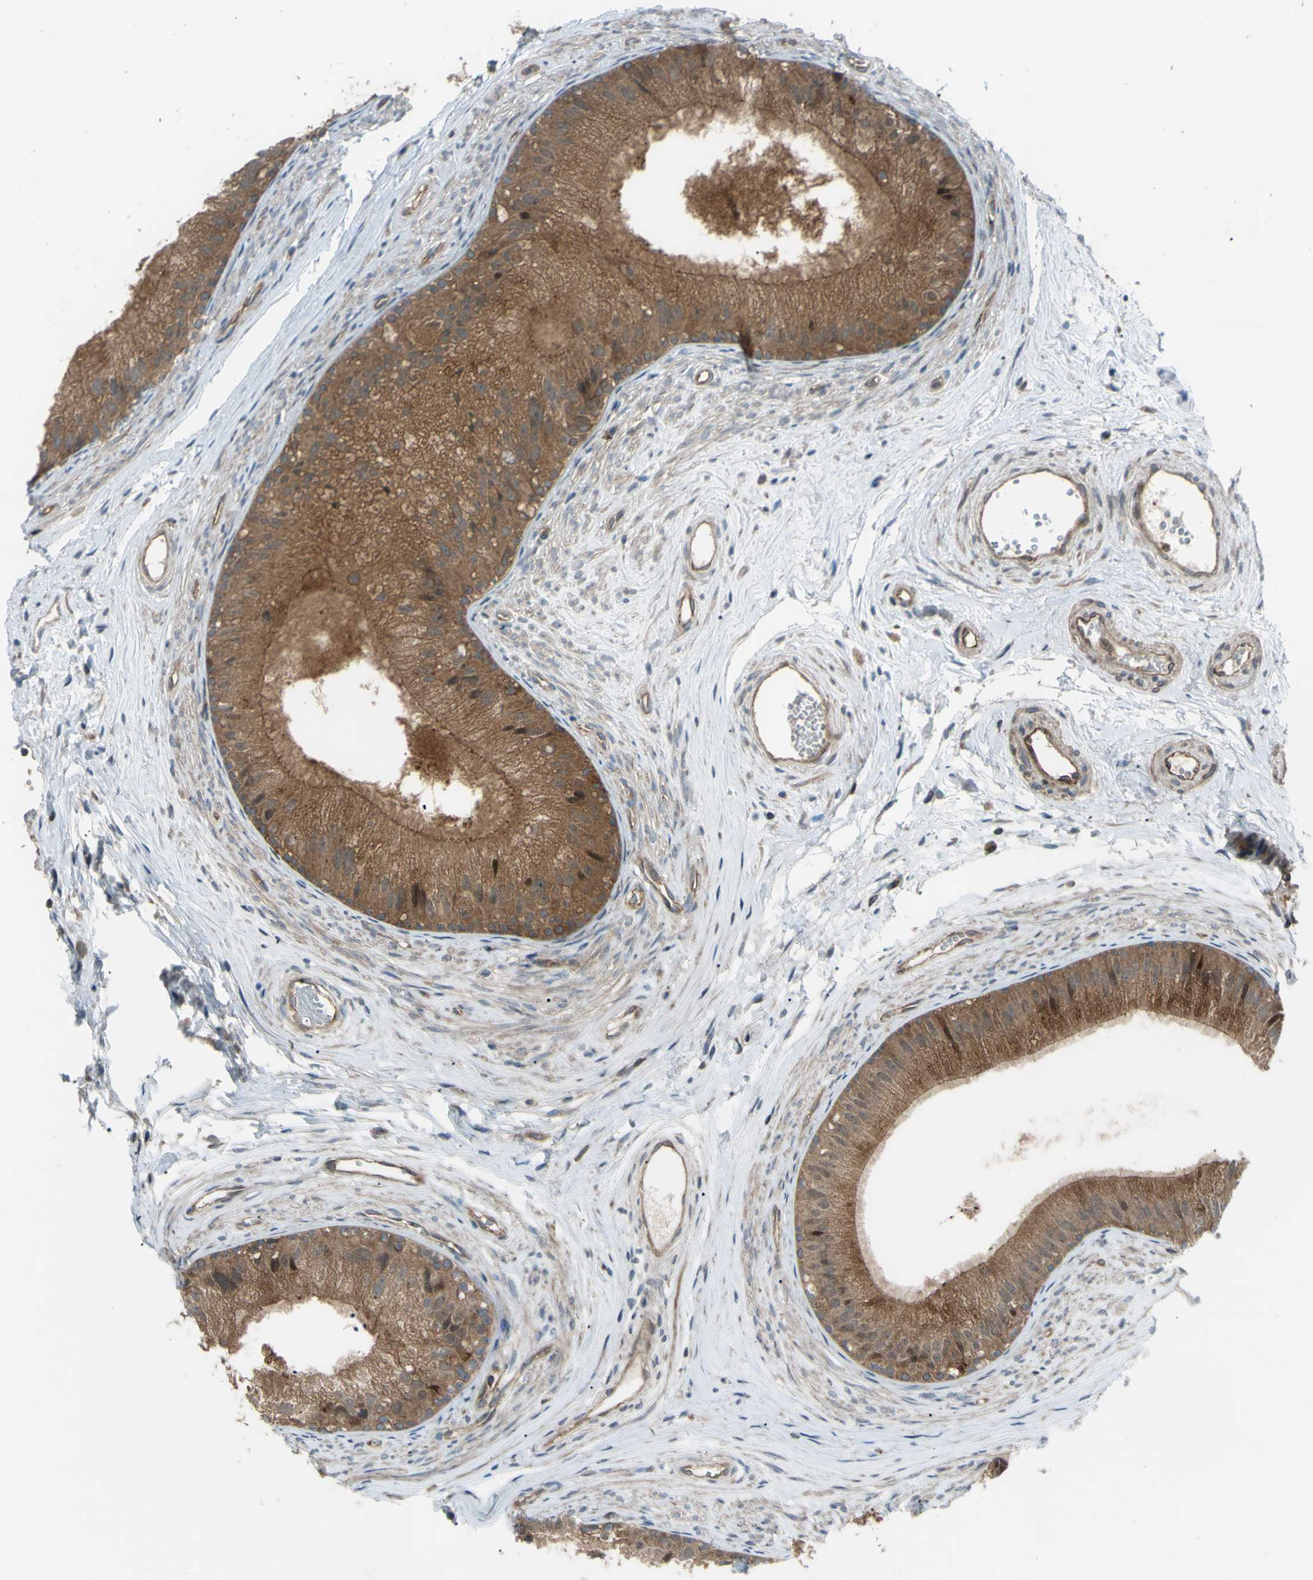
{"staining": {"intensity": "strong", "quantity": ">75%", "location": "cytoplasmic/membranous"}, "tissue": "epididymis", "cell_type": "Glandular cells", "image_type": "normal", "snomed": [{"axis": "morphology", "description": "Normal tissue, NOS"}, {"axis": "topography", "description": "Epididymis"}], "caption": "An IHC histopathology image of unremarkable tissue is shown. Protein staining in brown highlights strong cytoplasmic/membranous positivity in epididymis within glandular cells.", "gene": "FLII", "patient": {"sex": "male", "age": 56}}